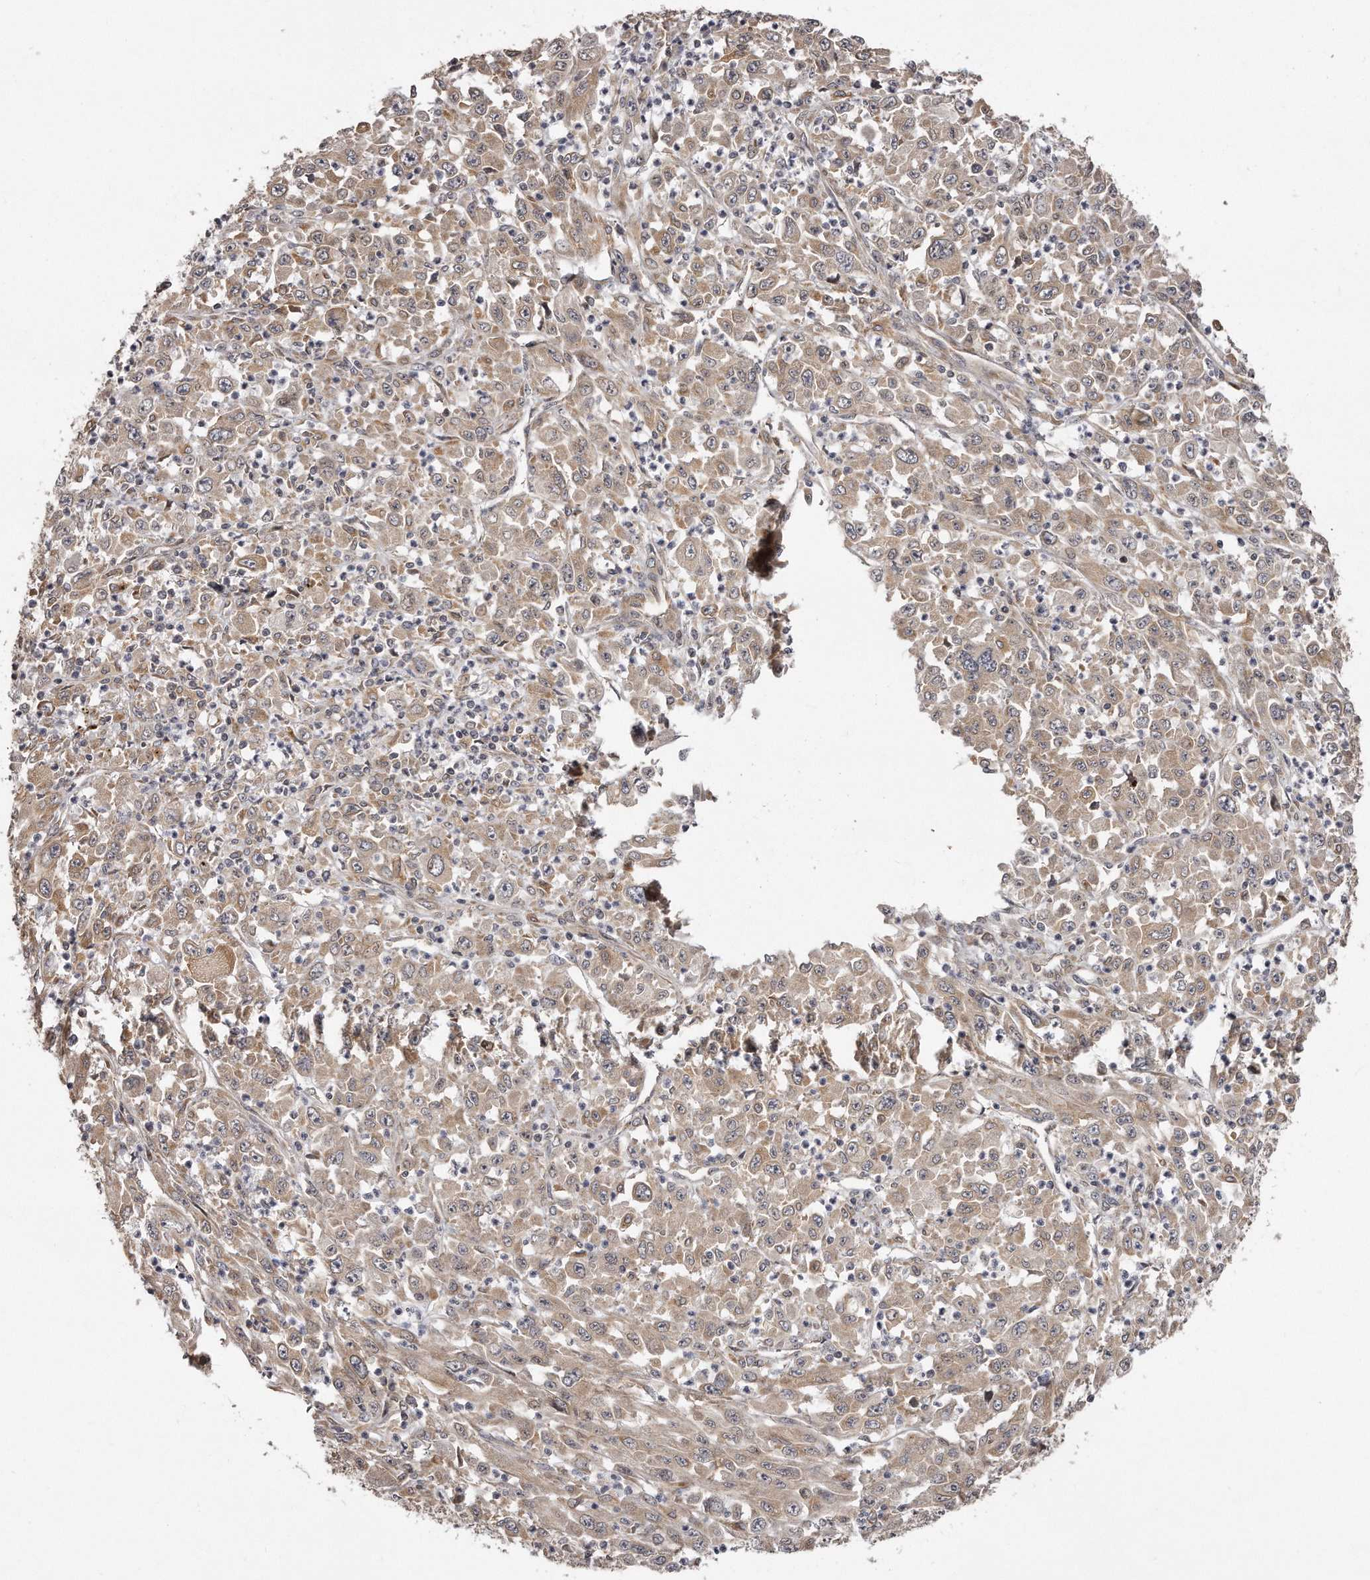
{"staining": {"intensity": "weak", "quantity": ">75%", "location": "cytoplasmic/membranous"}, "tissue": "melanoma", "cell_type": "Tumor cells", "image_type": "cancer", "snomed": [{"axis": "morphology", "description": "Malignant melanoma, Metastatic site"}, {"axis": "topography", "description": "Skin"}], "caption": "Approximately >75% of tumor cells in melanoma exhibit weak cytoplasmic/membranous protein expression as visualized by brown immunohistochemical staining.", "gene": "TRAPPC14", "patient": {"sex": "female", "age": 56}}